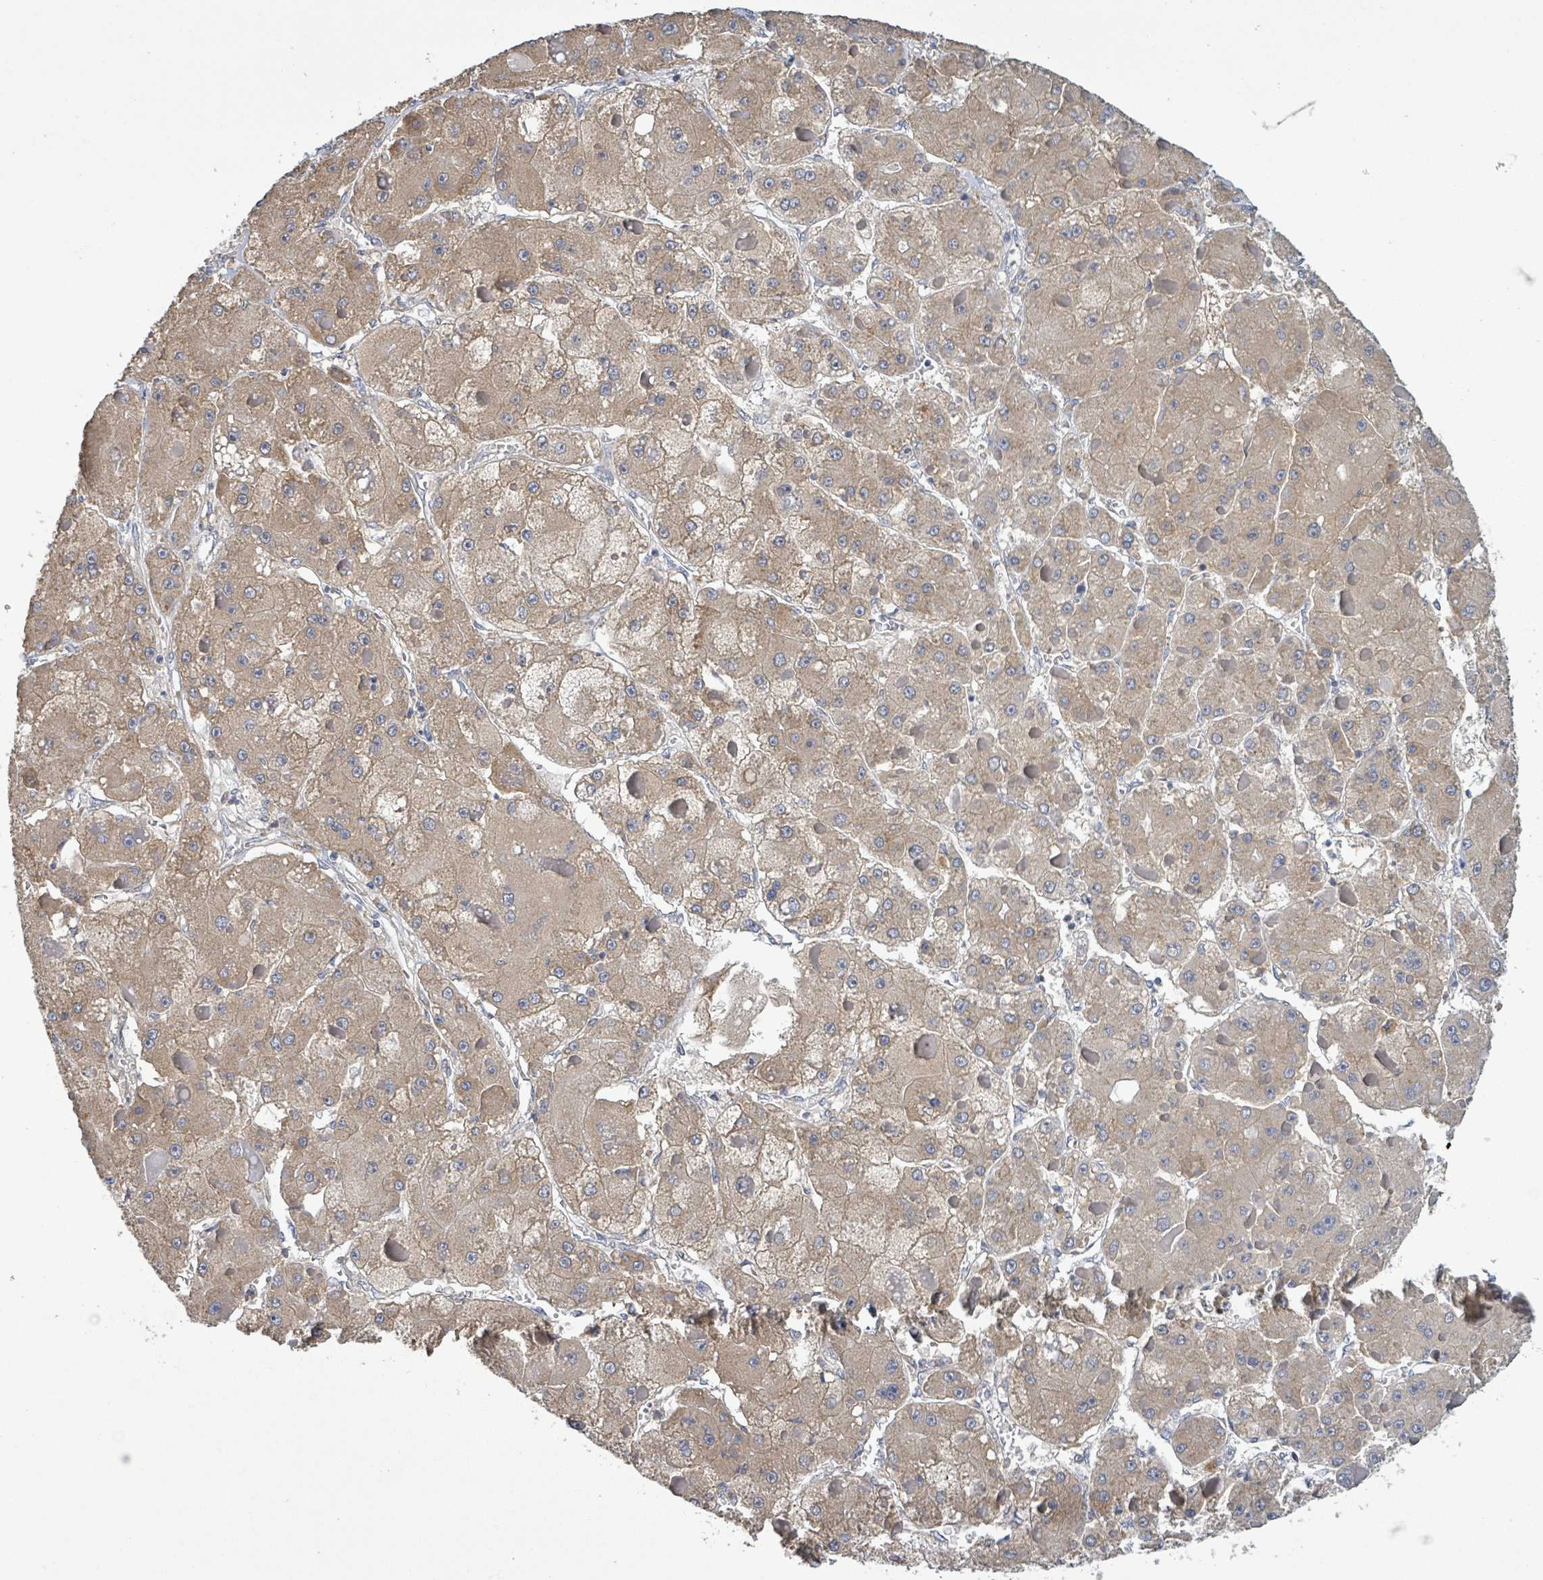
{"staining": {"intensity": "weak", "quantity": ">75%", "location": "cytoplasmic/membranous"}, "tissue": "liver cancer", "cell_type": "Tumor cells", "image_type": "cancer", "snomed": [{"axis": "morphology", "description": "Carcinoma, Hepatocellular, NOS"}, {"axis": "topography", "description": "Liver"}], "caption": "IHC micrograph of hepatocellular carcinoma (liver) stained for a protein (brown), which shows low levels of weak cytoplasmic/membranous expression in about >75% of tumor cells.", "gene": "ATP13A1", "patient": {"sex": "female", "age": 73}}